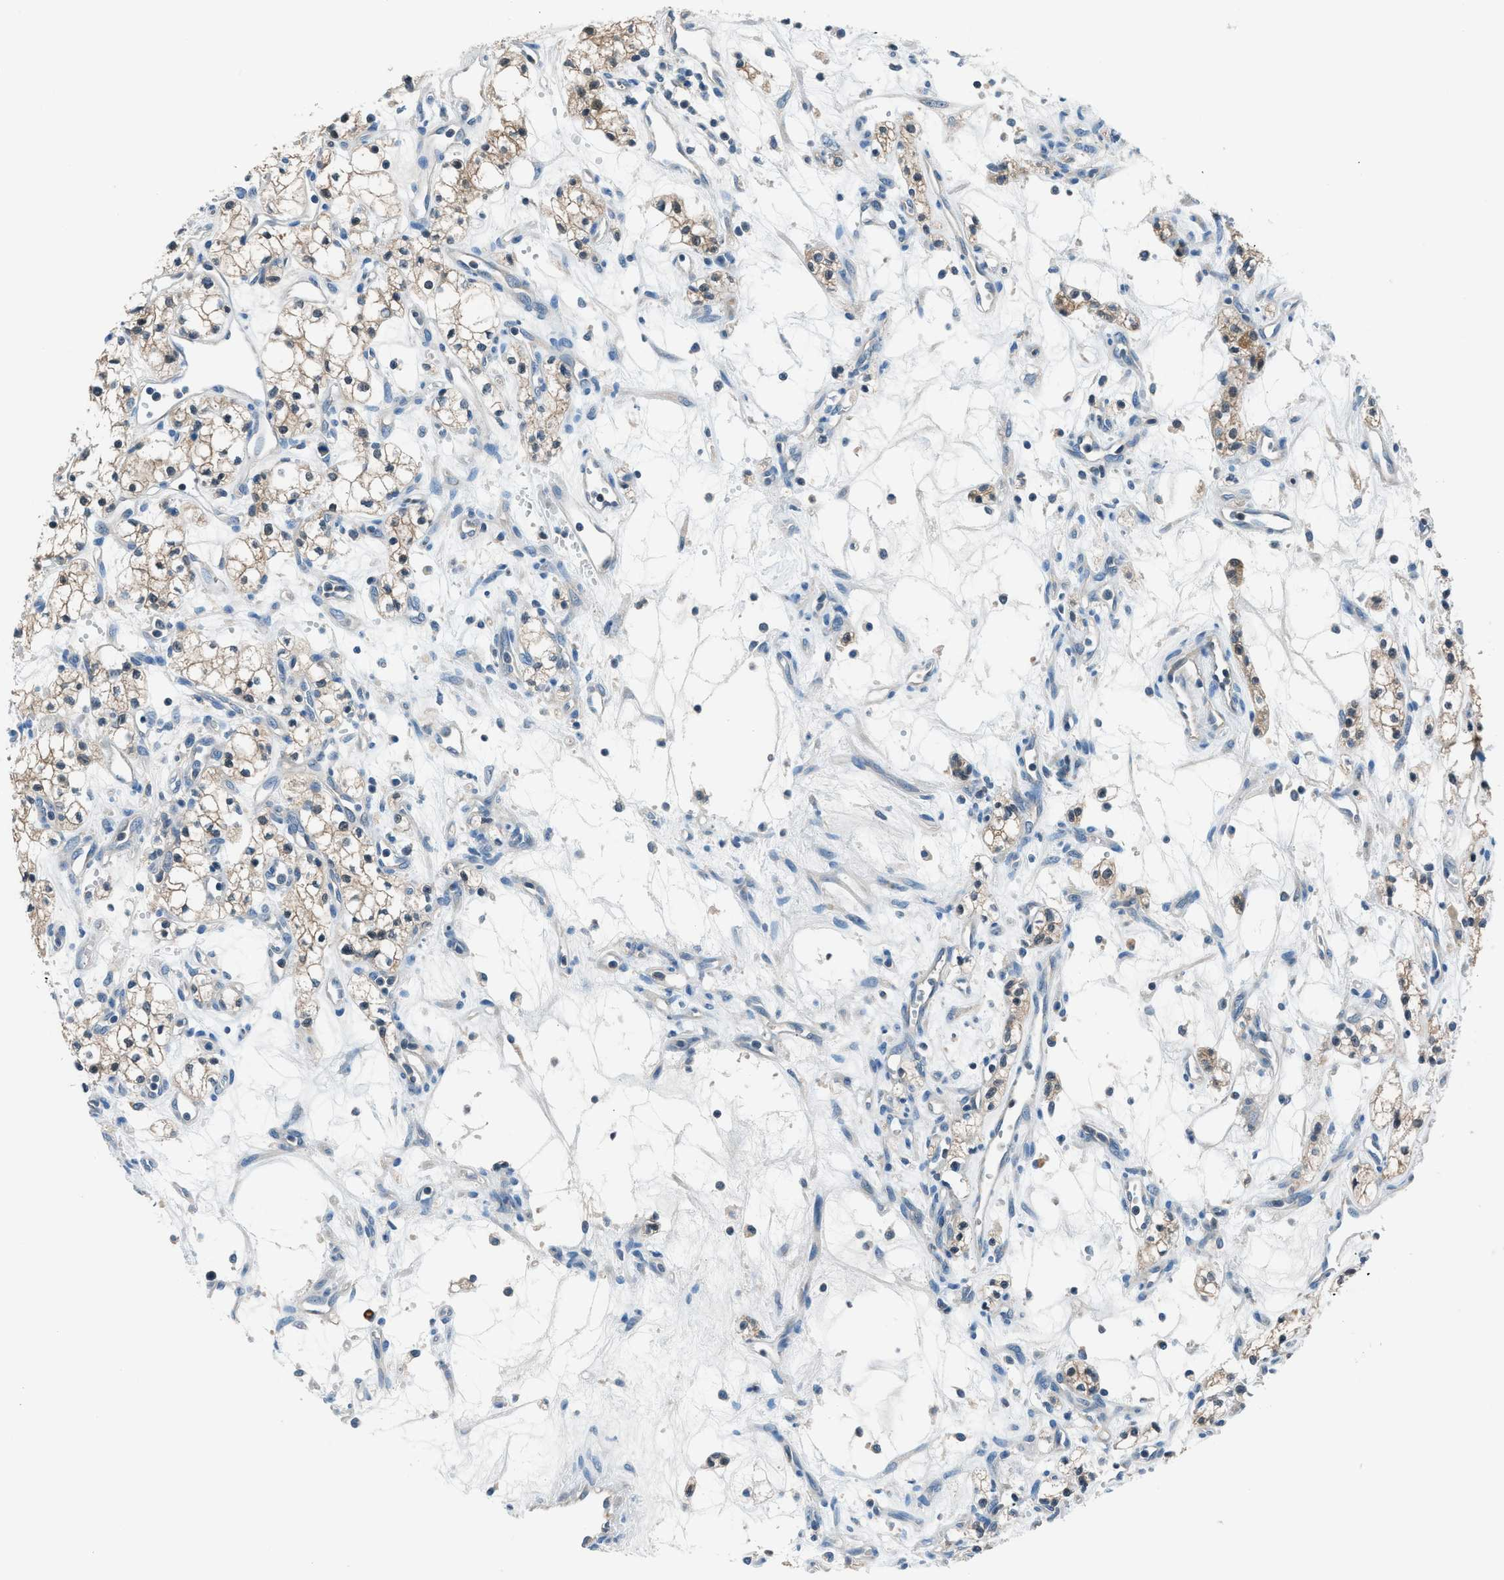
{"staining": {"intensity": "moderate", "quantity": "25%-75%", "location": "cytoplasmic/membranous"}, "tissue": "renal cancer", "cell_type": "Tumor cells", "image_type": "cancer", "snomed": [{"axis": "morphology", "description": "Adenocarcinoma, NOS"}, {"axis": "topography", "description": "Kidney"}], "caption": "Tumor cells exhibit moderate cytoplasmic/membranous positivity in approximately 25%-75% of cells in adenocarcinoma (renal). The staining was performed using DAB, with brown indicating positive protein expression. Nuclei are stained blue with hematoxylin.", "gene": "ACP1", "patient": {"sex": "male", "age": 59}}